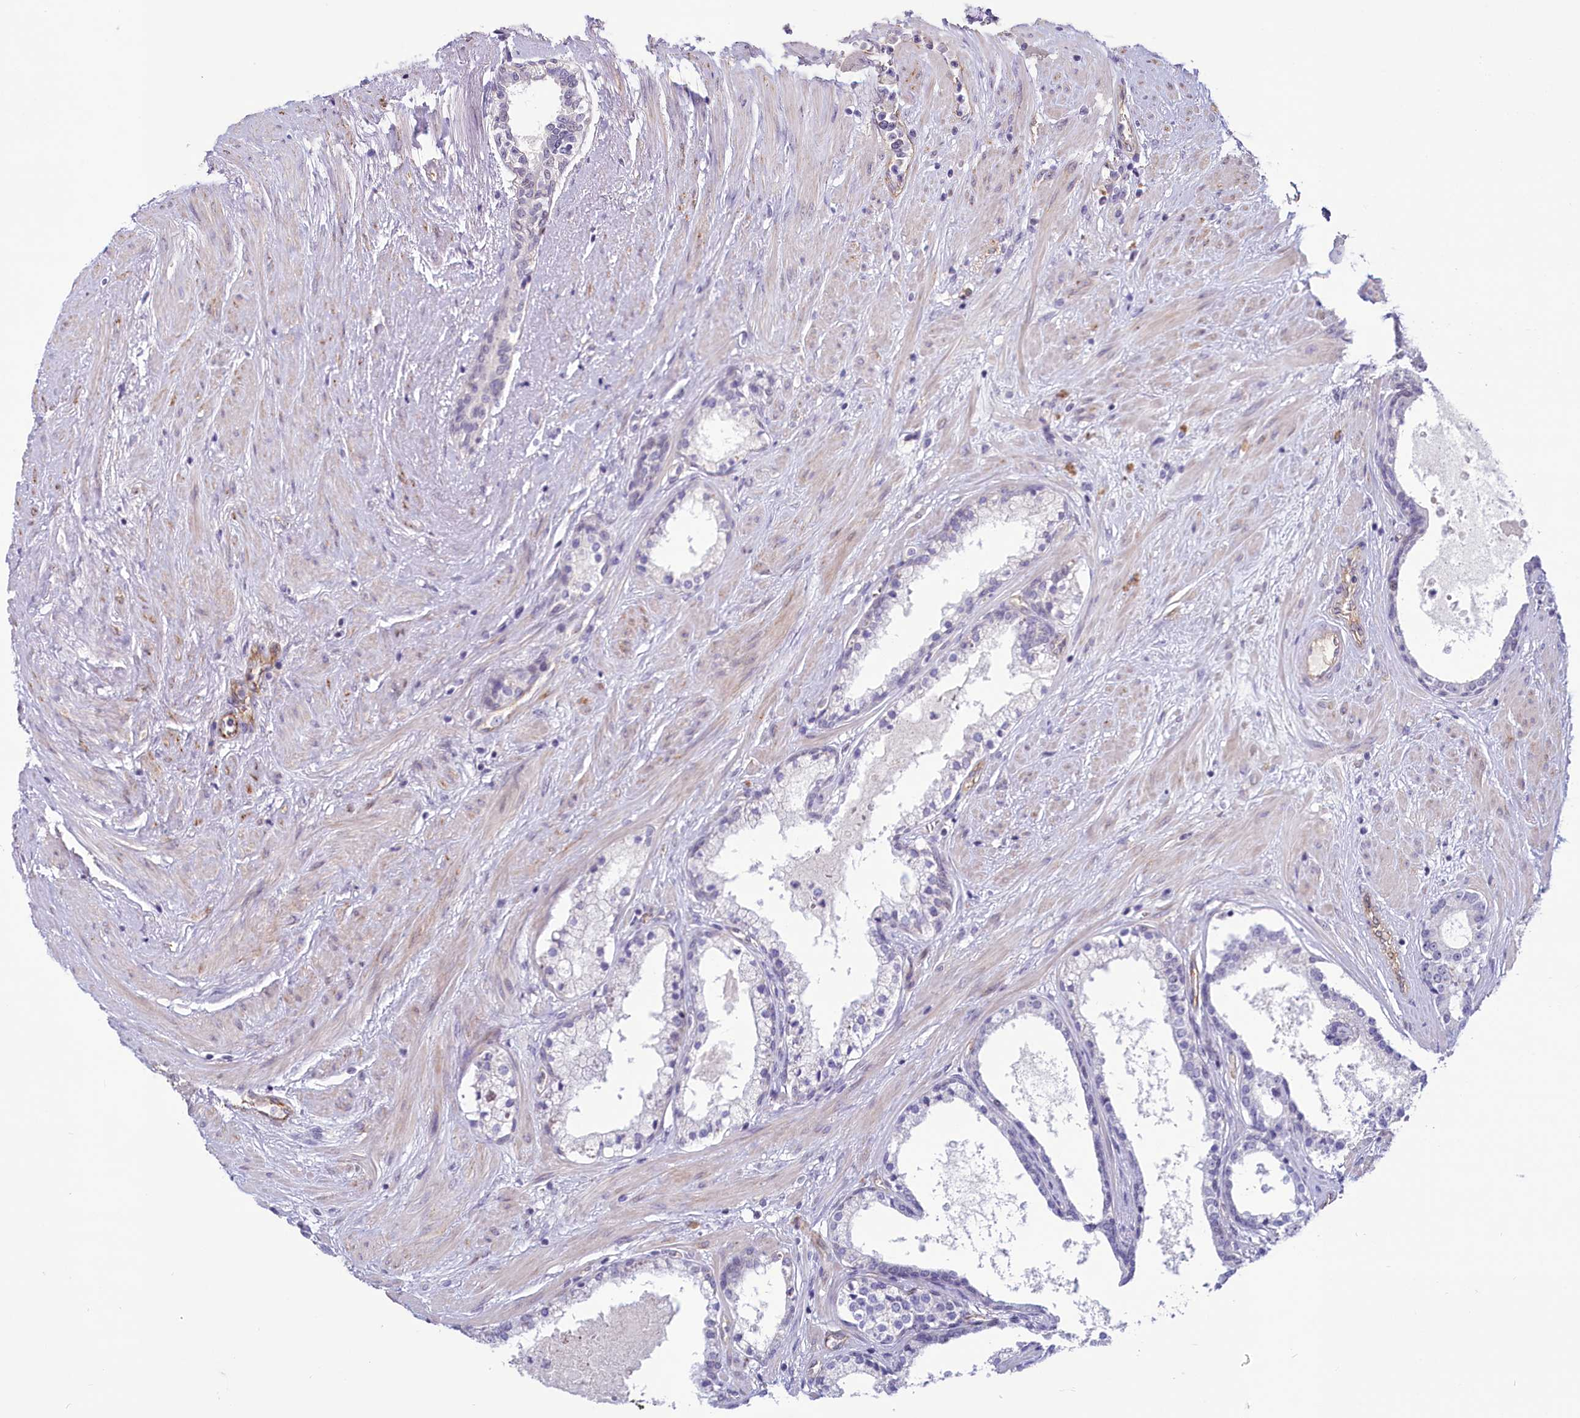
{"staining": {"intensity": "negative", "quantity": "none", "location": "none"}, "tissue": "prostate cancer", "cell_type": "Tumor cells", "image_type": "cancer", "snomed": [{"axis": "morphology", "description": "Adenocarcinoma, High grade"}, {"axis": "topography", "description": "Prostate"}], "caption": "An immunohistochemistry micrograph of high-grade adenocarcinoma (prostate) is shown. There is no staining in tumor cells of high-grade adenocarcinoma (prostate).", "gene": "PROCR", "patient": {"sex": "male", "age": 58}}